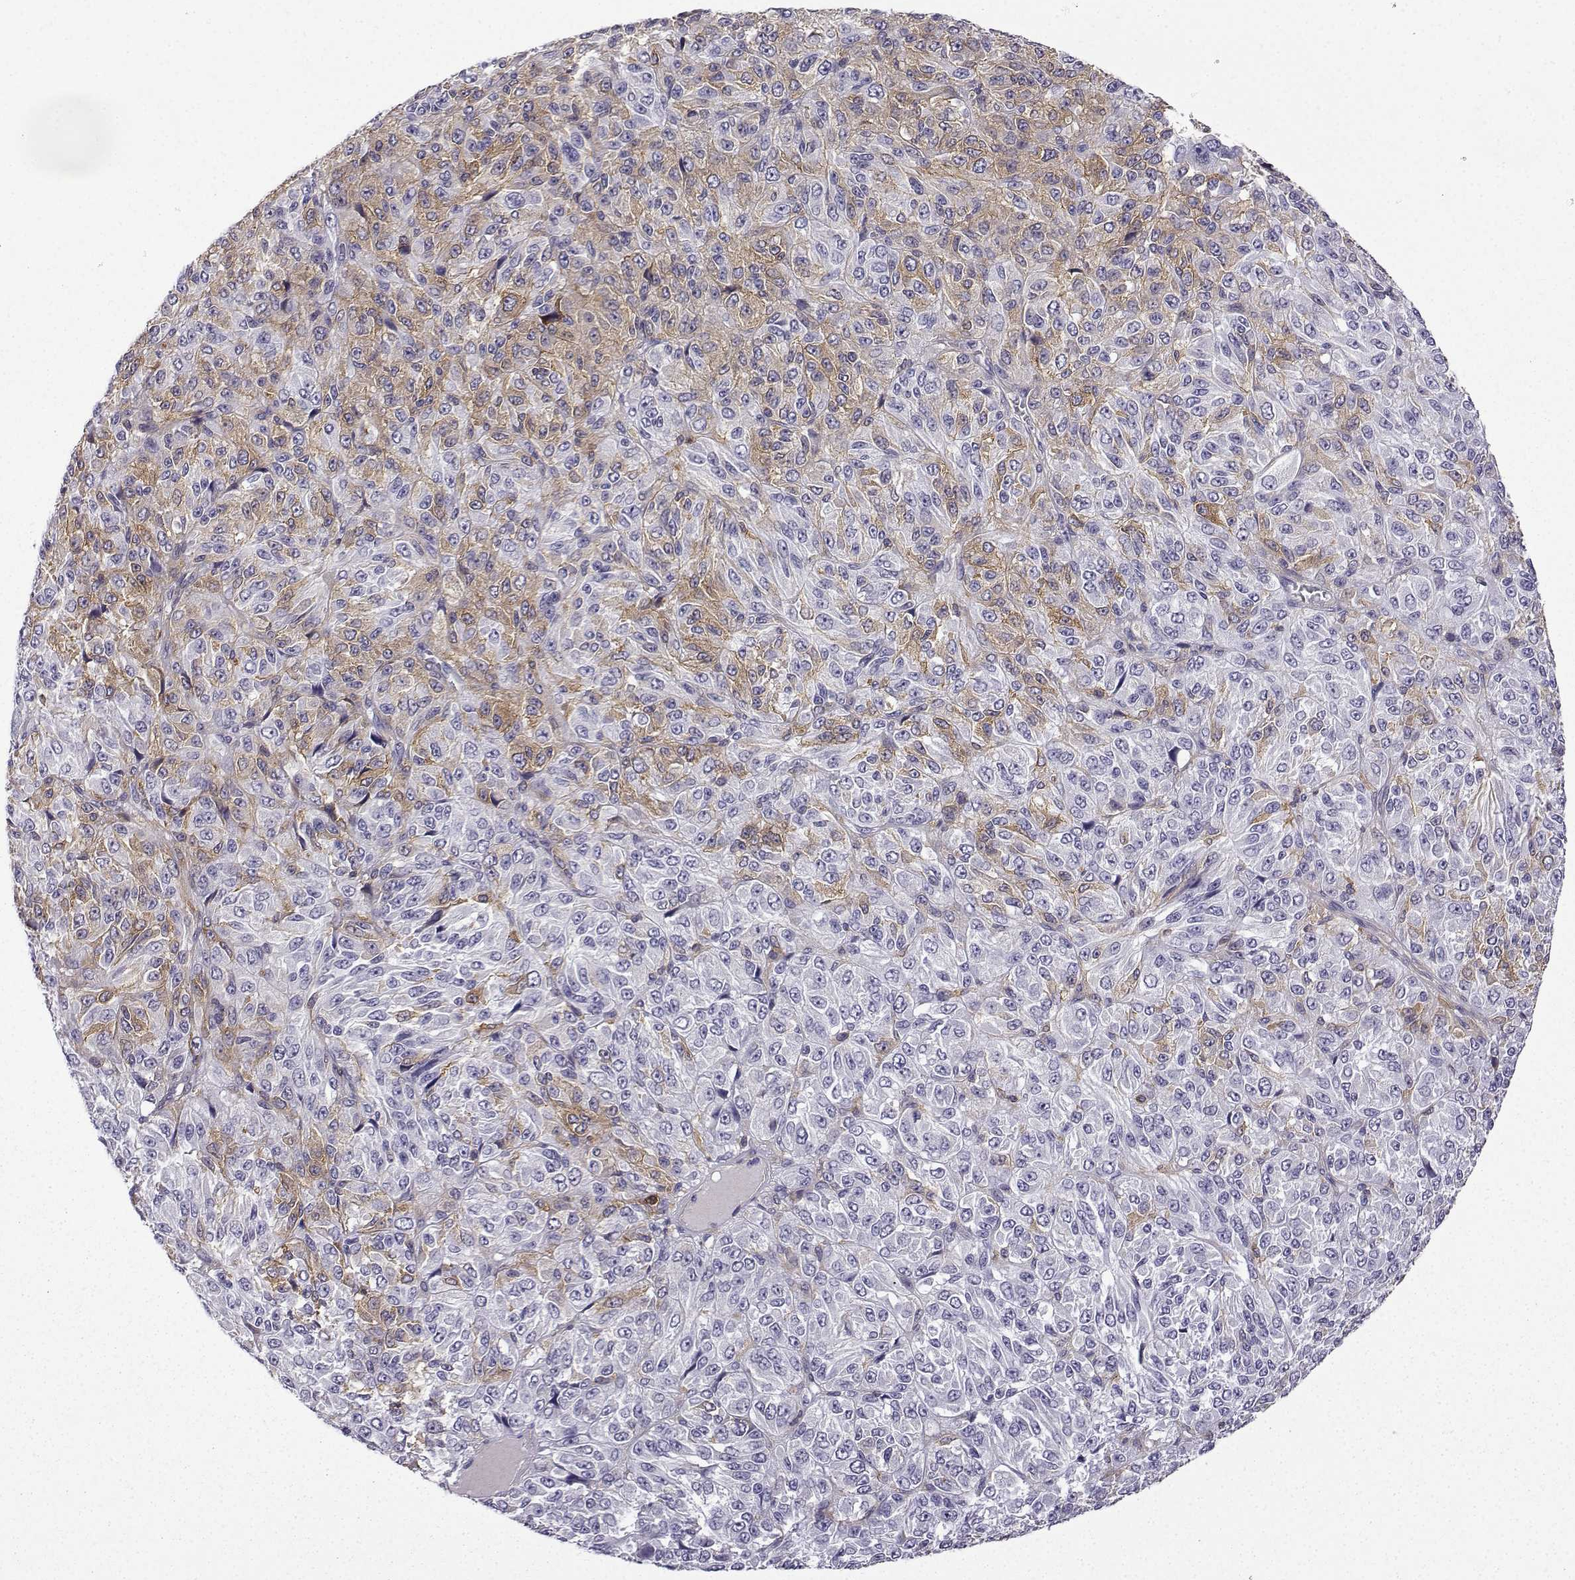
{"staining": {"intensity": "moderate", "quantity": "<25%", "location": "cytoplasmic/membranous"}, "tissue": "melanoma", "cell_type": "Tumor cells", "image_type": "cancer", "snomed": [{"axis": "morphology", "description": "Malignant melanoma, Metastatic site"}, {"axis": "topography", "description": "Brain"}], "caption": "Malignant melanoma (metastatic site) tissue reveals moderate cytoplasmic/membranous staining in approximately <25% of tumor cells Nuclei are stained in blue.", "gene": "DOCK10", "patient": {"sex": "female", "age": 56}}